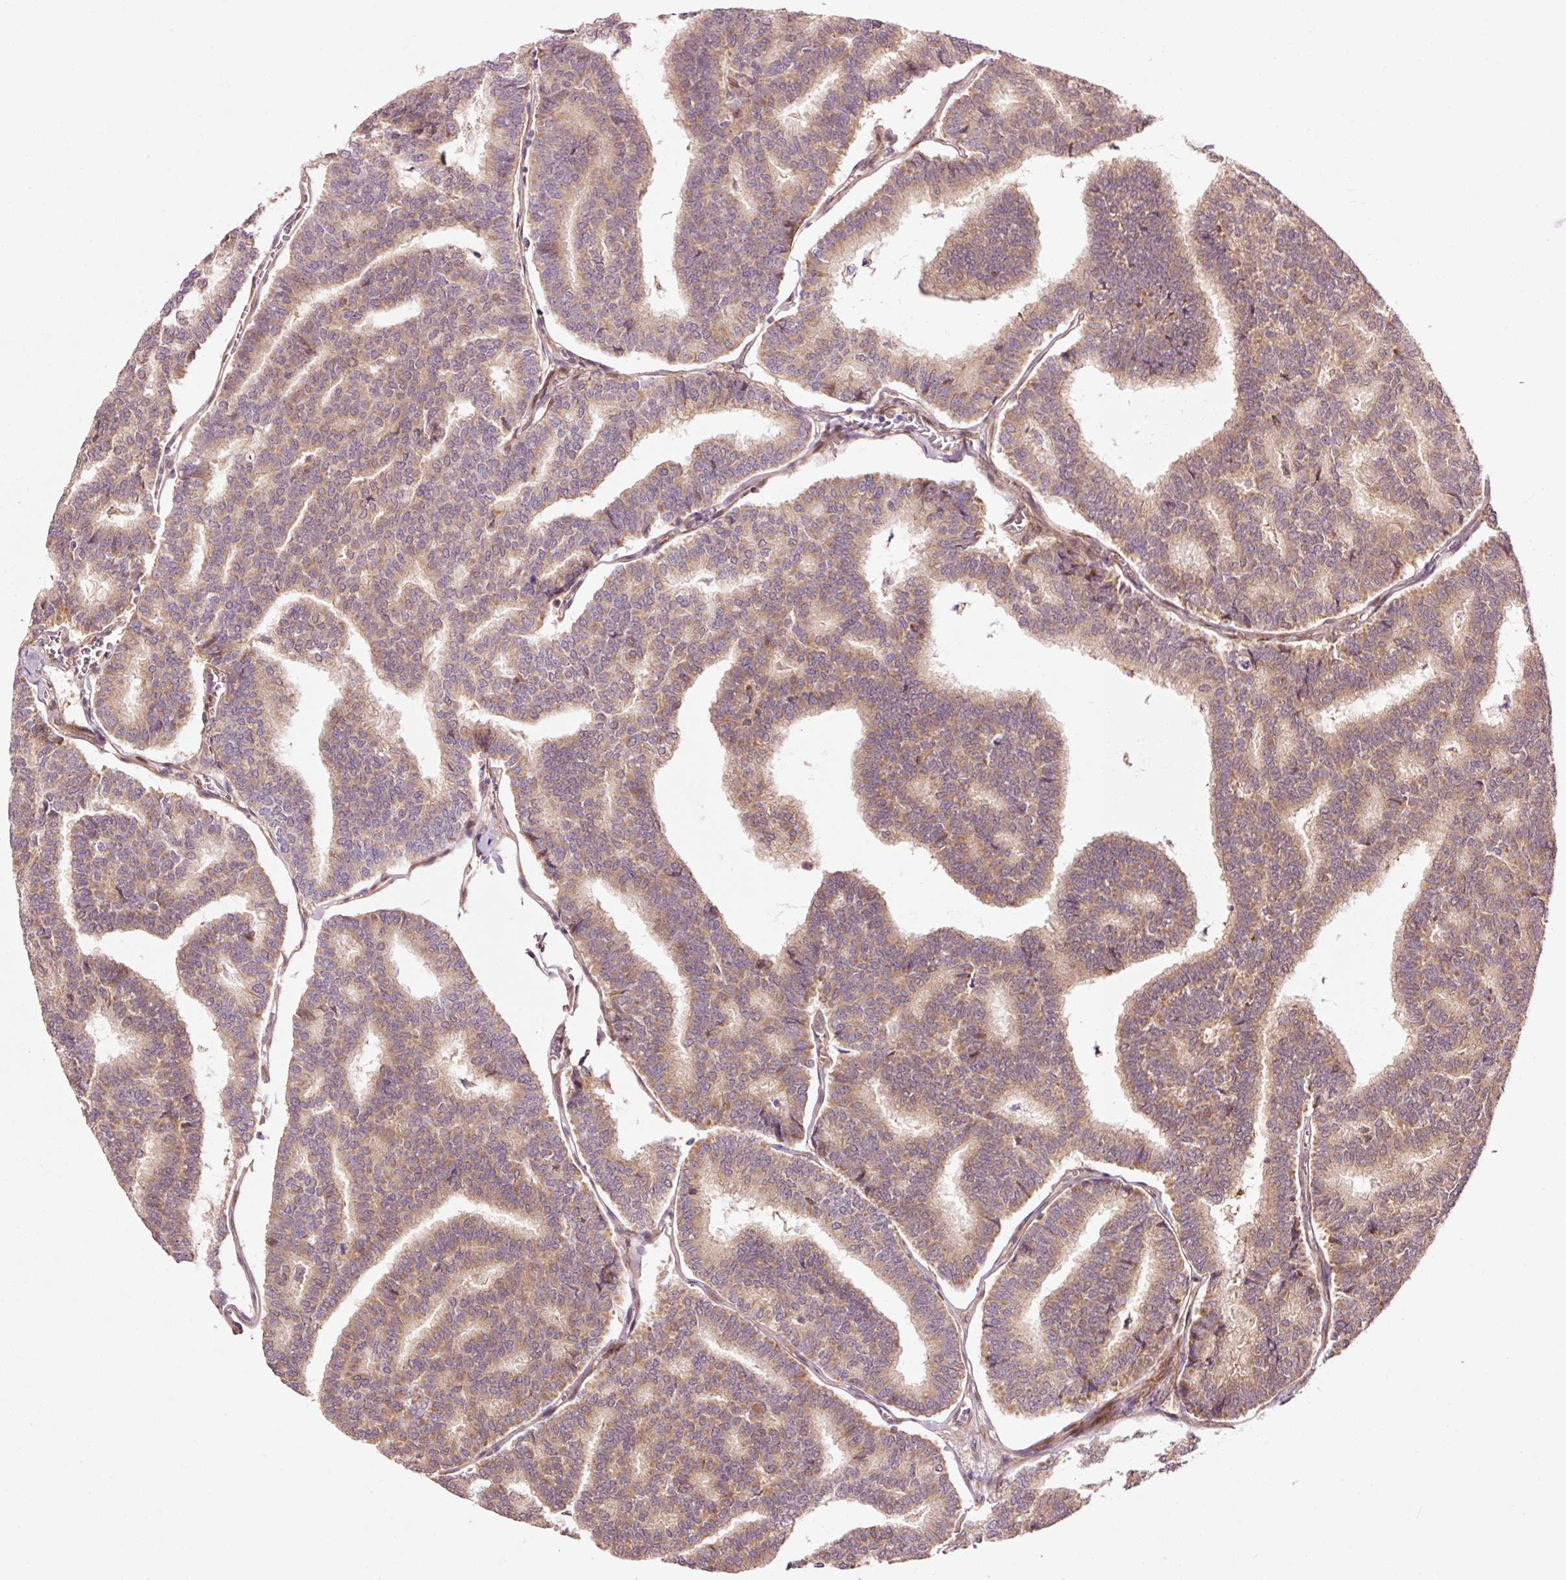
{"staining": {"intensity": "weak", "quantity": ">75%", "location": "cytoplasmic/membranous"}, "tissue": "thyroid cancer", "cell_type": "Tumor cells", "image_type": "cancer", "snomed": [{"axis": "morphology", "description": "Papillary adenocarcinoma, NOS"}, {"axis": "topography", "description": "Thyroid gland"}], "caption": "This is a photomicrograph of immunohistochemistry staining of papillary adenocarcinoma (thyroid), which shows weak expression in the cytoplasmic/membranous of tumor cells.", "gene": "PPP1R14B", "patient": {"sex": "female", "age": 35}}